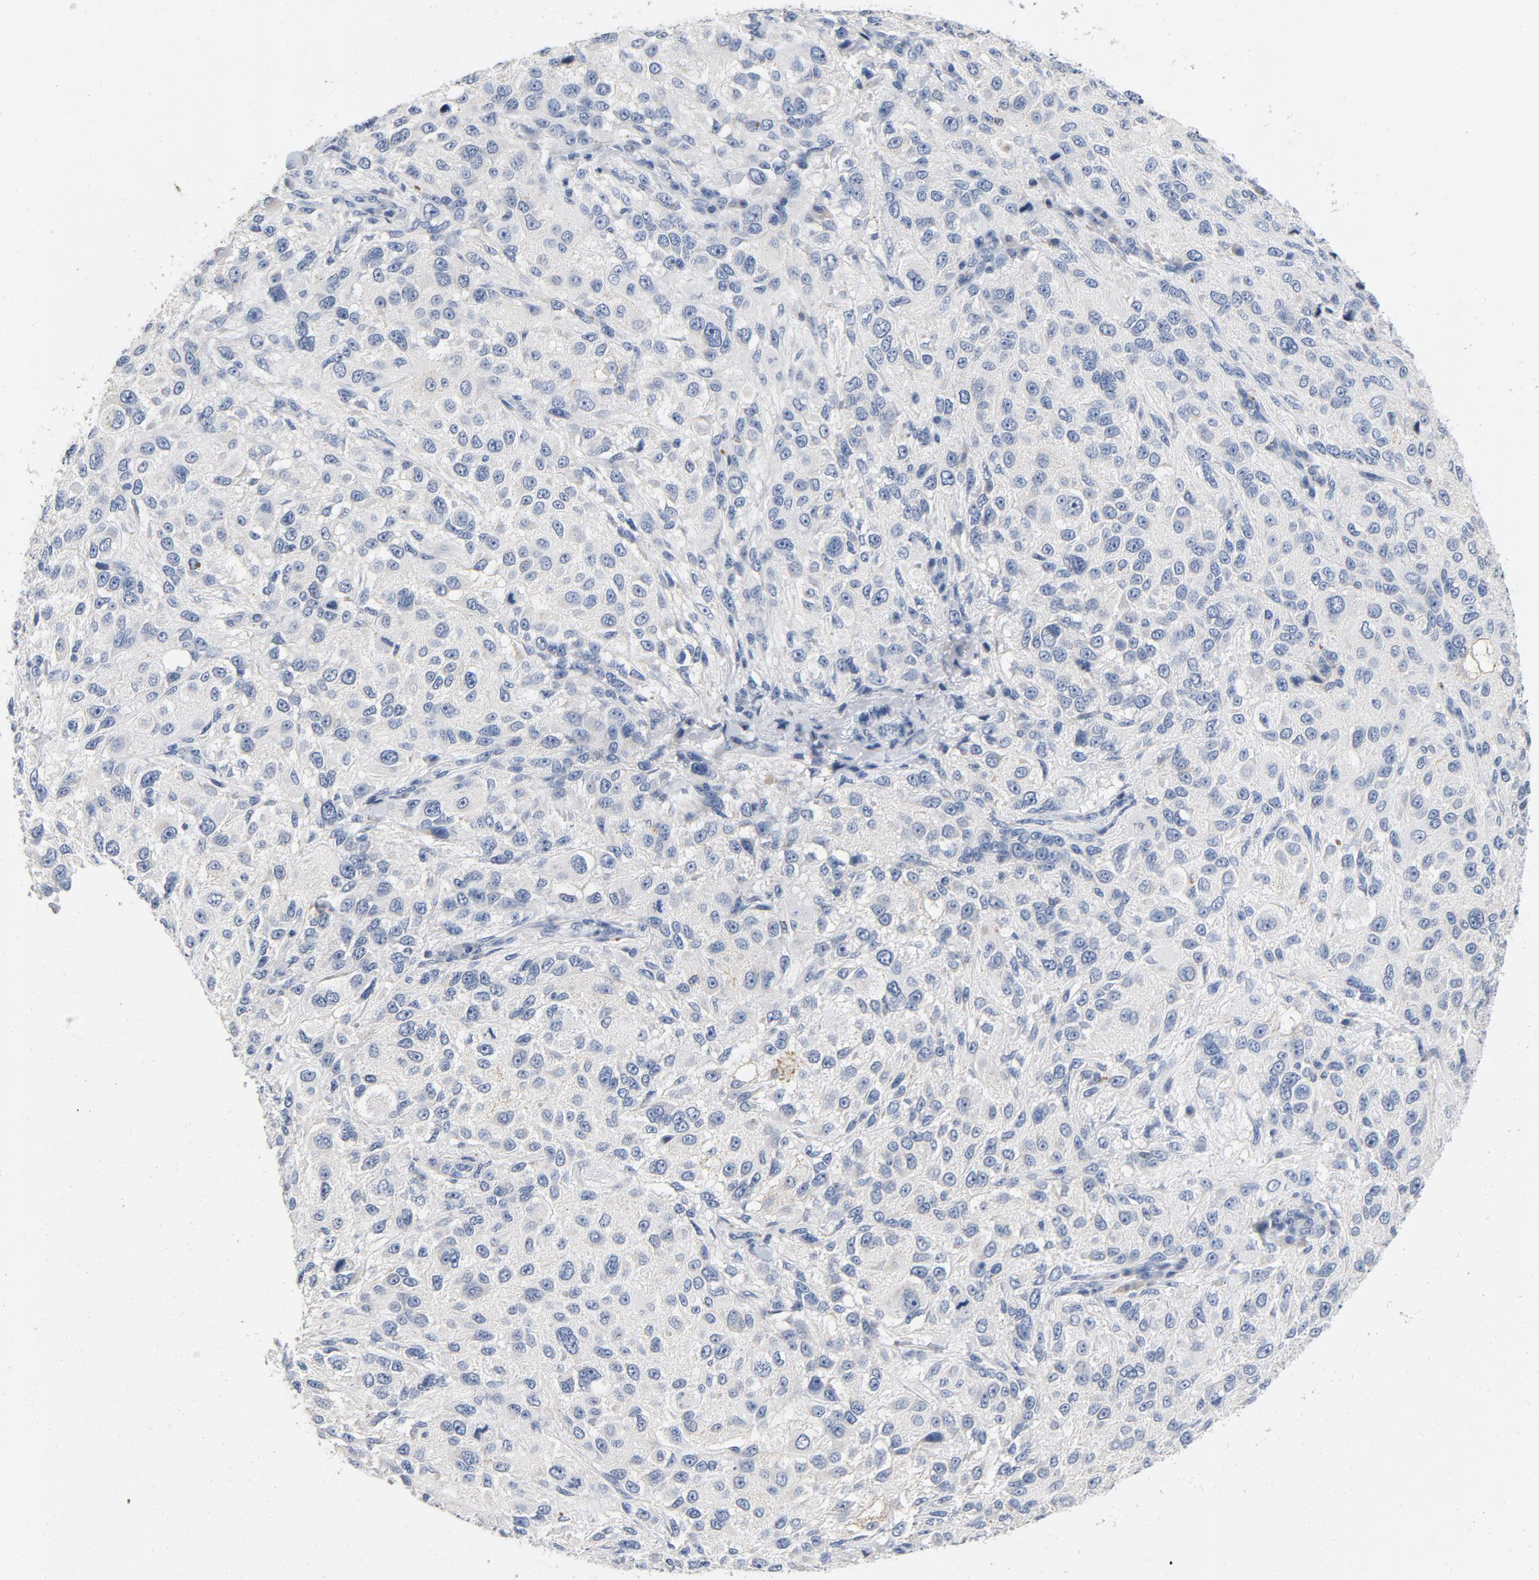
{"staining": {"intensity": "negative", "quantity": "none", "location": "none"}, "tissue": "melanoma", "cell_type": "Tumor cells", "image_type": "cancer", "snomed": [{"axis": "morphology", "description": "Necrosis, NOS"}, {"axis": "morphology", "description": "Malignant melanoma, NOS"}, {"axis": "topography", "description": "Skin"}], "caption": "Photomicrograph shows no significant protein positivity in tumor cells of malignant melanoma.", "gene": "PIM1", "patient": {"sex": "female", "age": 87}}